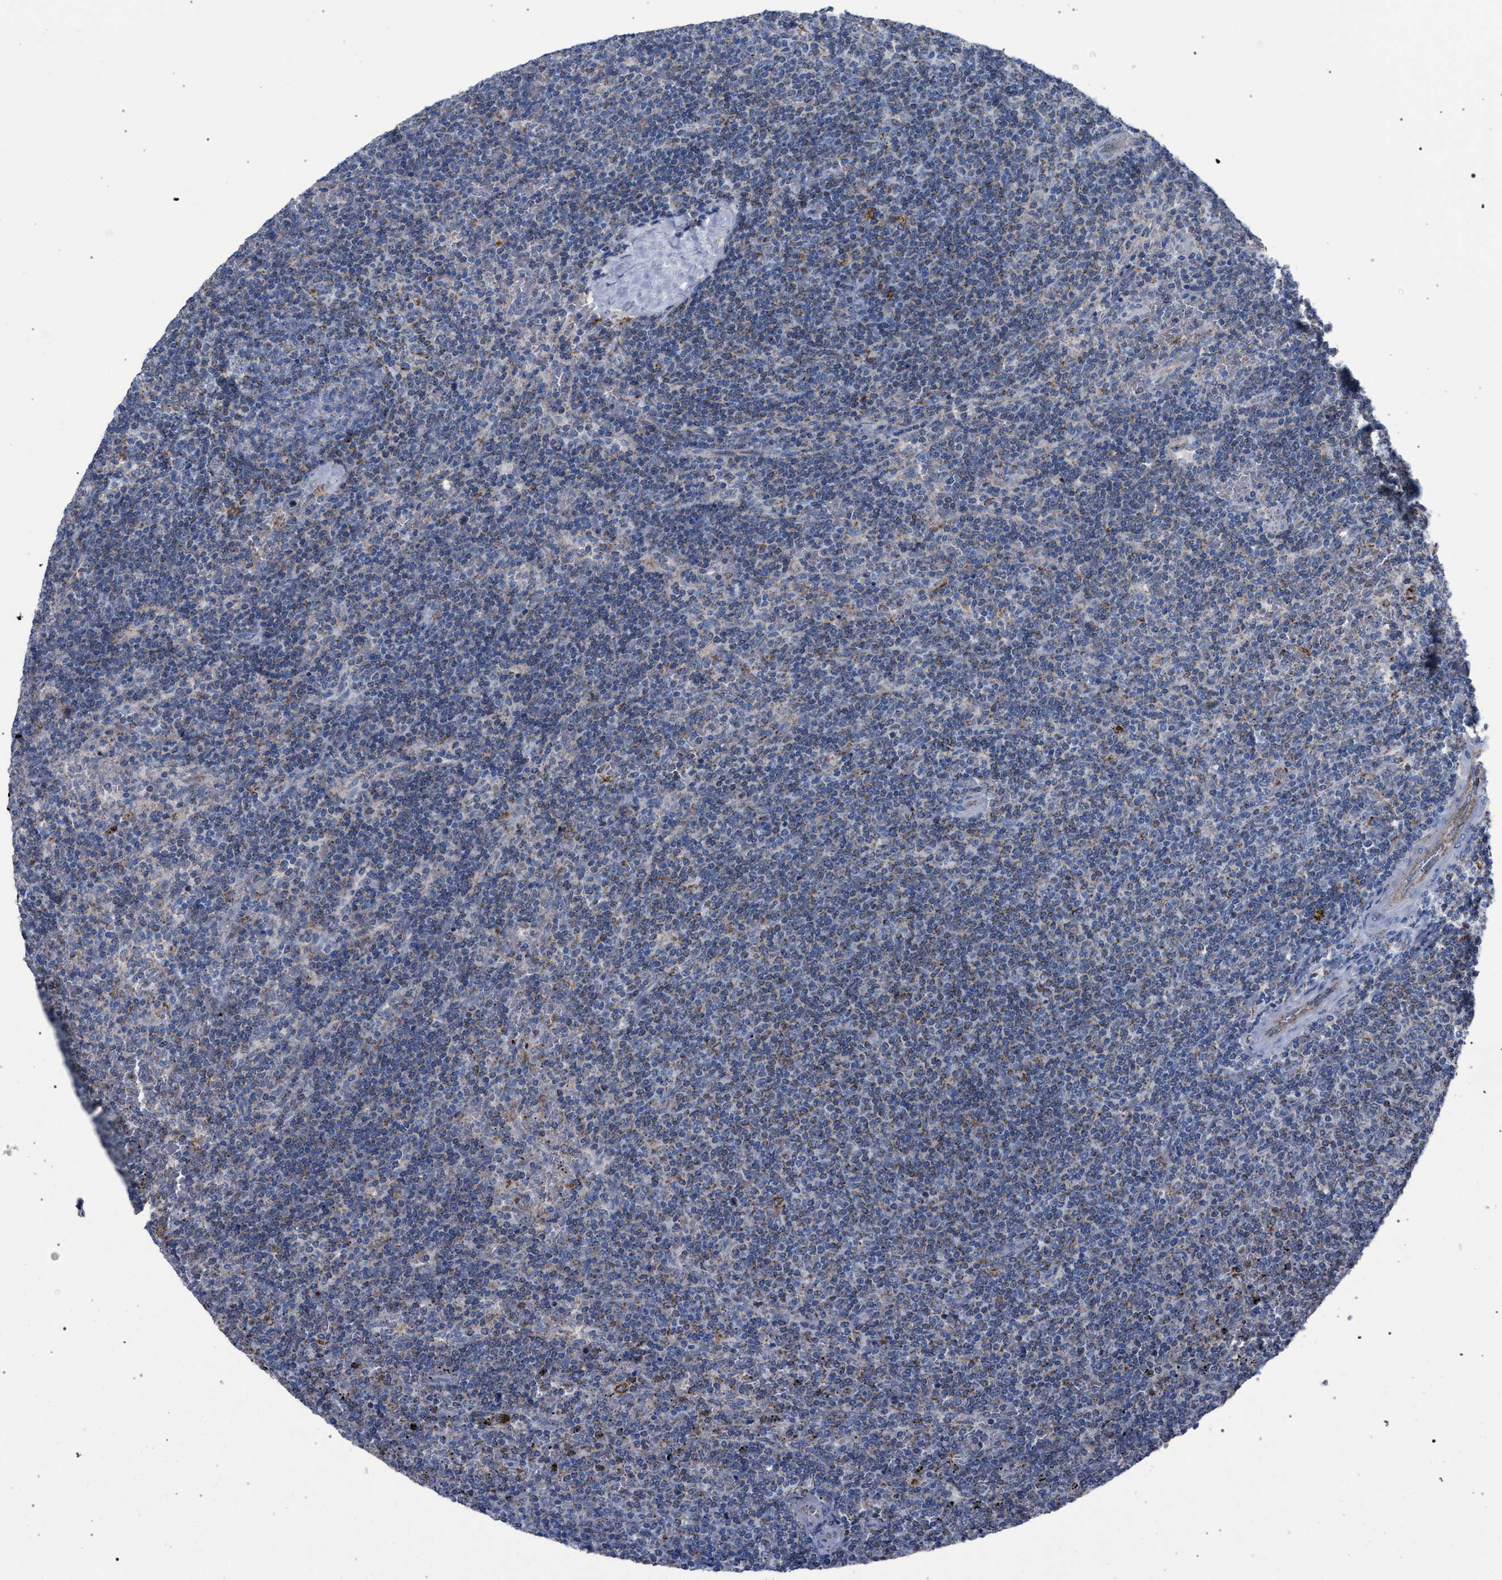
{"staining": {"intensity": "weak", "quantity": "<25%", "location": "cytoplasmic/membranous"}, "tissue": "lymphoma", "cell_type": "Tumor cells", "image_type": "cancer", "snomed": [{"axis": "morphology", "description": "Malignant lymphoma, non-Hodgkin's type, Low grade"}, {"axis": "topography", "description": "Spleen"}], "caption": "Tumor cells are negative for protein expression in human lymphoma.", "gene": "HSD17B4", "patient": {"sex": "female", "age": 50}}